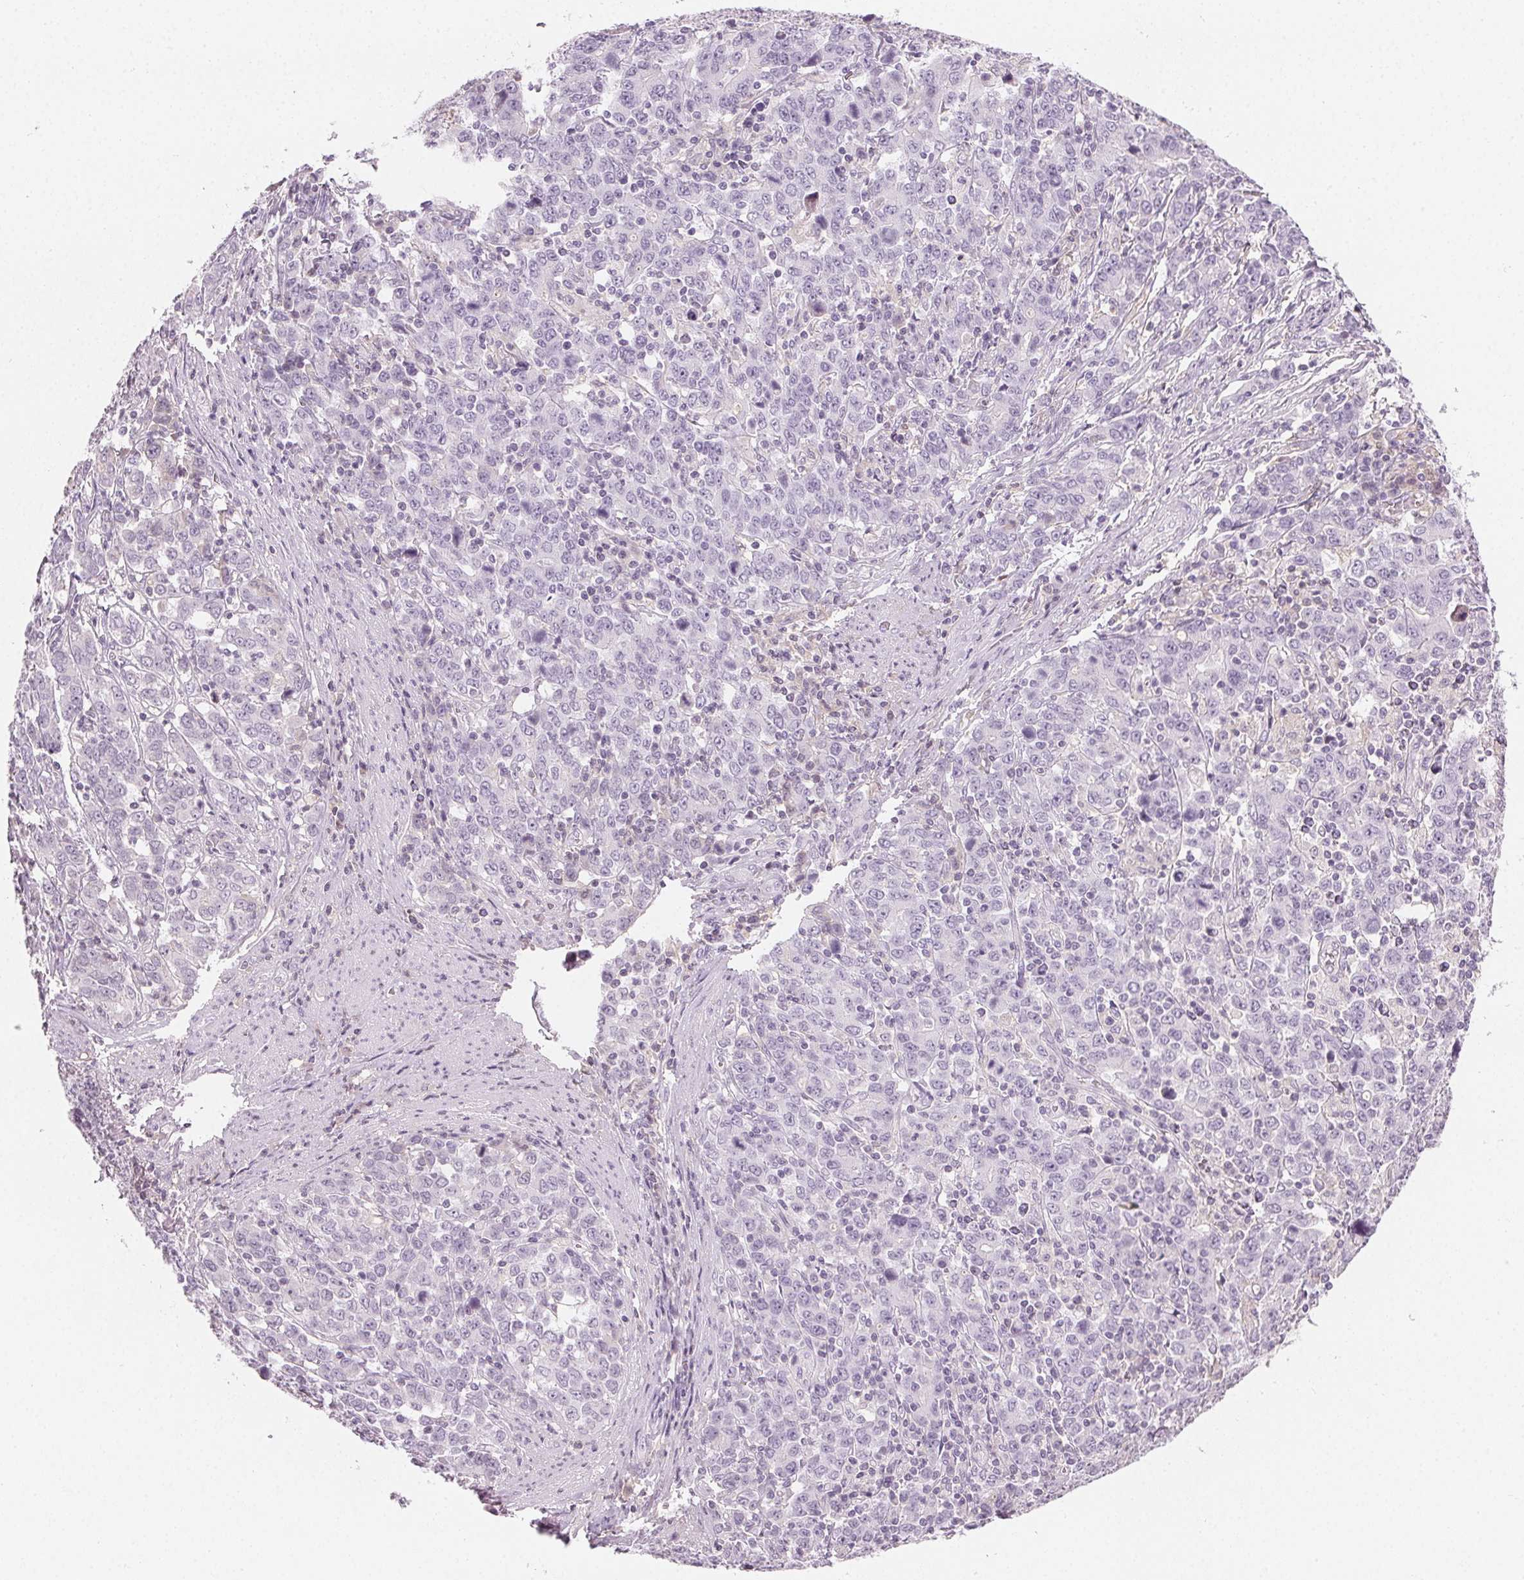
{"staining": {"intensity": "negative", "quantity": "none", "location": "none"}, "tissue": "stomach cancer", "cell_type": "Tumor cells", "image_type": "cancer", "snomed": [{"axis": "morphology", "description": "Adenocarcinoma, NOS"}, {"axis": "topography", "description": "Stomach, upper"}], "caption": "Immunohistochemistry (IHC) micrograph of human stomach cancer stained for a protein (brown), which shows no positivity in tumor cells.", "gene": "AFM", "patient": {"sex": "male", "age": 69}}